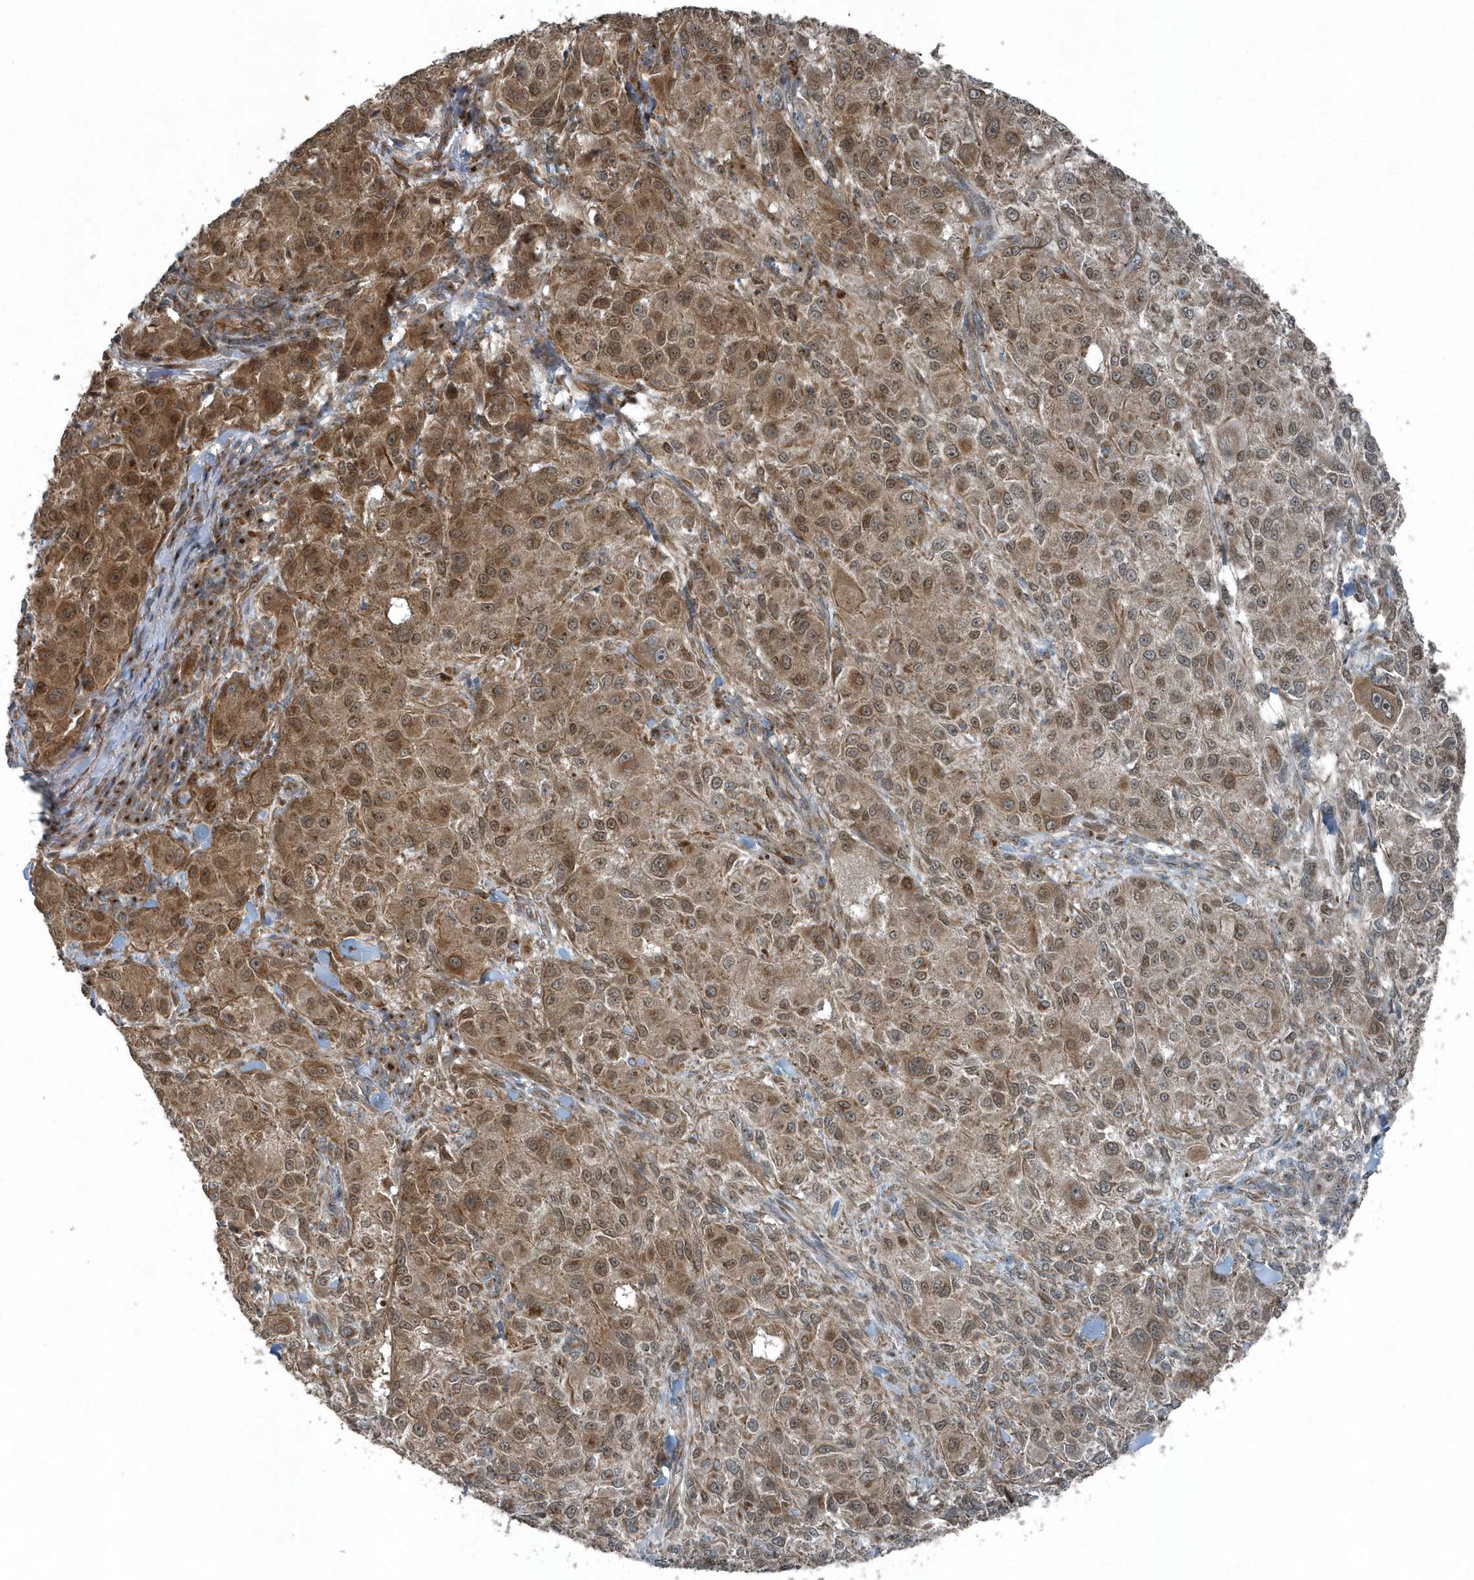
{"staining": {"intensity": "moderate", "quantity": ">75%", "location": "cytoplasmic/membranous"}, "tissue": "melanoma", "cell_type": "Tumor cells", "image_type": "cancer", "snomed": [{"axis": "morphology", "description": "Necrosis, NOS"}, {"axis": "morphology", "description": "Malignant melanoma, NOS"}, {"axis": "topography", "description": "Skin"}], "caption": "Melanoma stained for a protein (brown) displays moderate cytoplasmic/membranous positive positivity in about >75% of tumor cells.", "gene": "GCC2", "patient": {"sex": "female", "age": 87}}